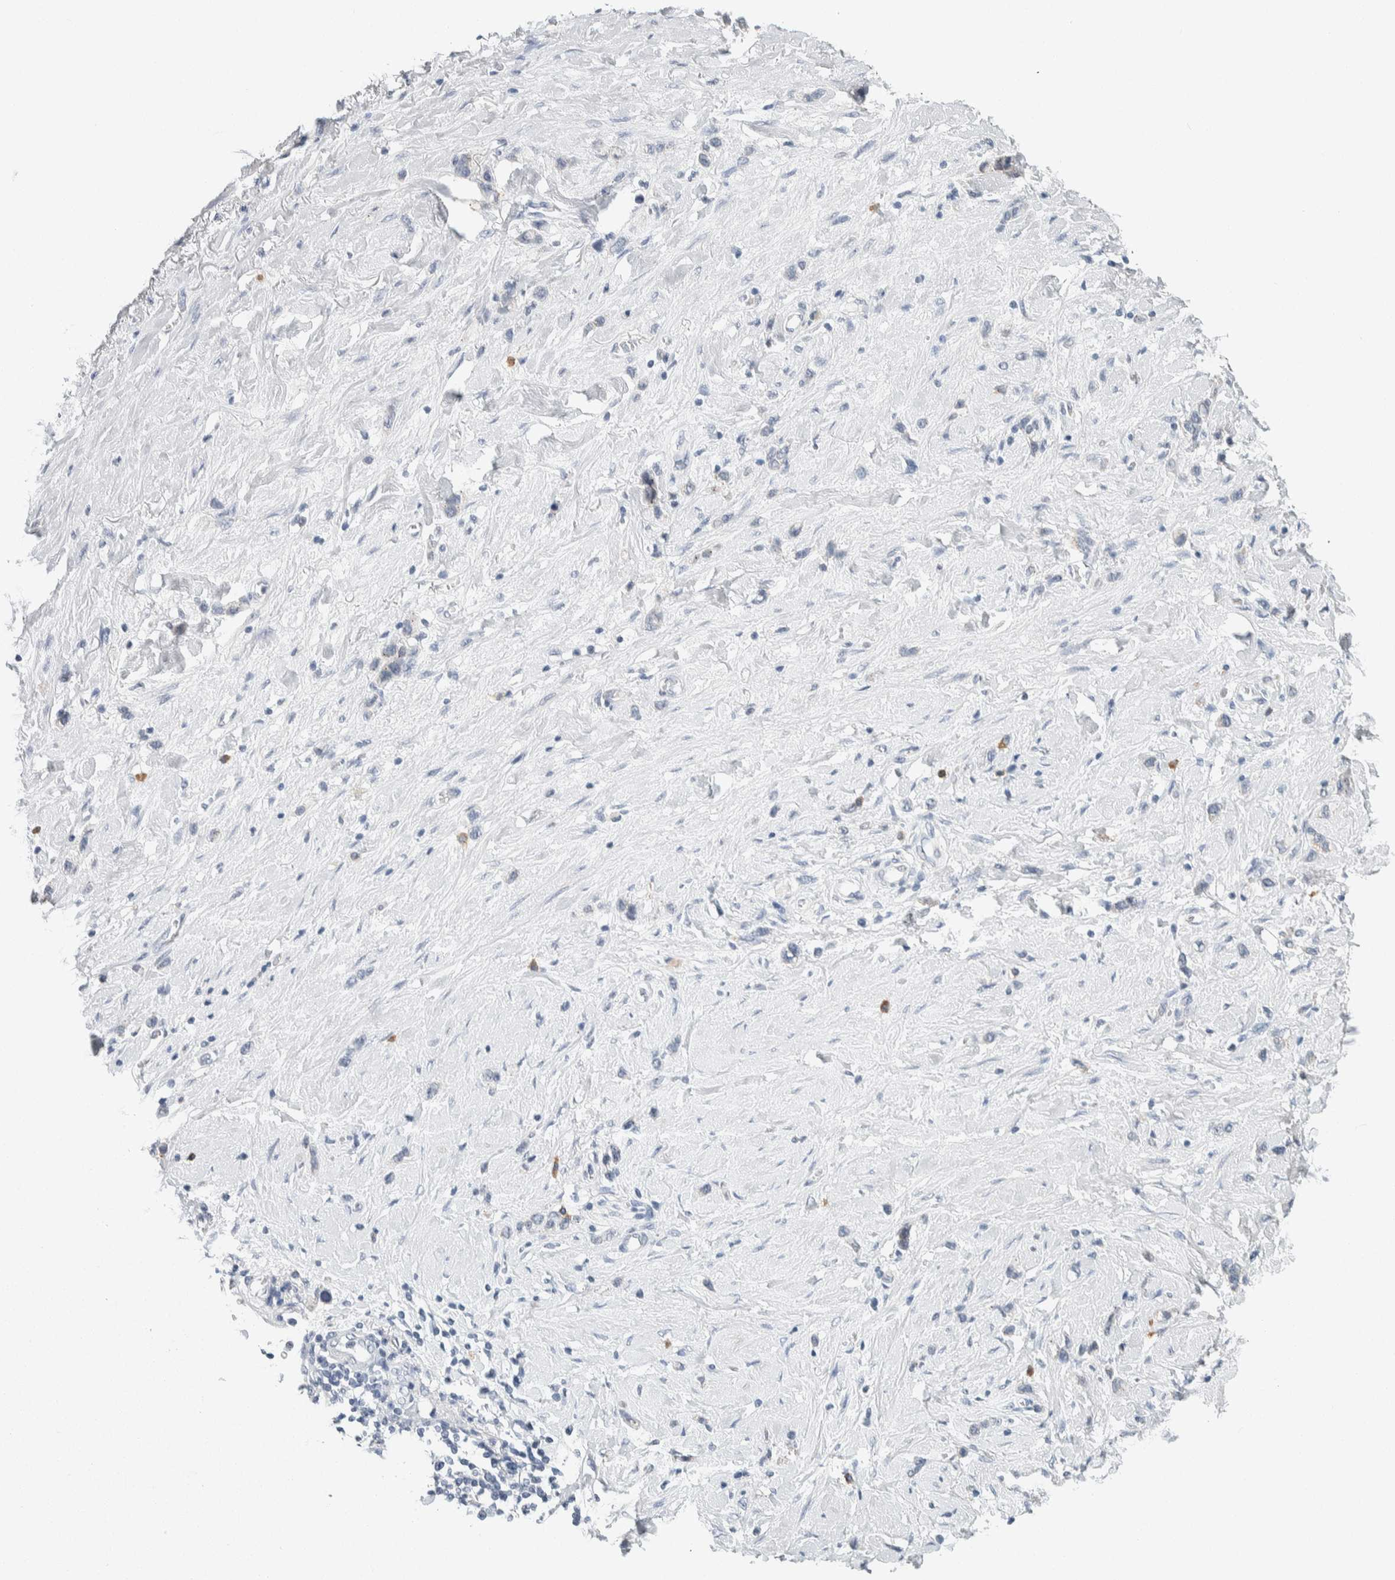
{"staining": {"intensity": "negative", "quantity": "none", "location": "none"}, "tissue": "stomach cancer", "cell_type": "Tumor cells", "image_type": "cancer", "snomed": [{"axis": "morphology", "description": "Normal tissue, NOS"}, {"axis": "morphology", "description": "Adenocarcinoma, NOS"}, {"axis": "morphology", "description": "Adenocarcinoma, High grade"}, {"axis": "topography", "description": "Stomach, upper"}, {"axis": "topography", "description": "Stomach"}], "caption": "DAB (3,3'-diaminobenzidine) immunohistochemical staining of stomach high-grade adenocarcinoma displays no significant expression in tumor cells. Brightfield microscopy of immunohistochemistry stained with DAB (brown) and hematoxylin (blue), captured at high magnification.", "gene": "SCN2A", "patient": {"sex": "female", "age": 65}}